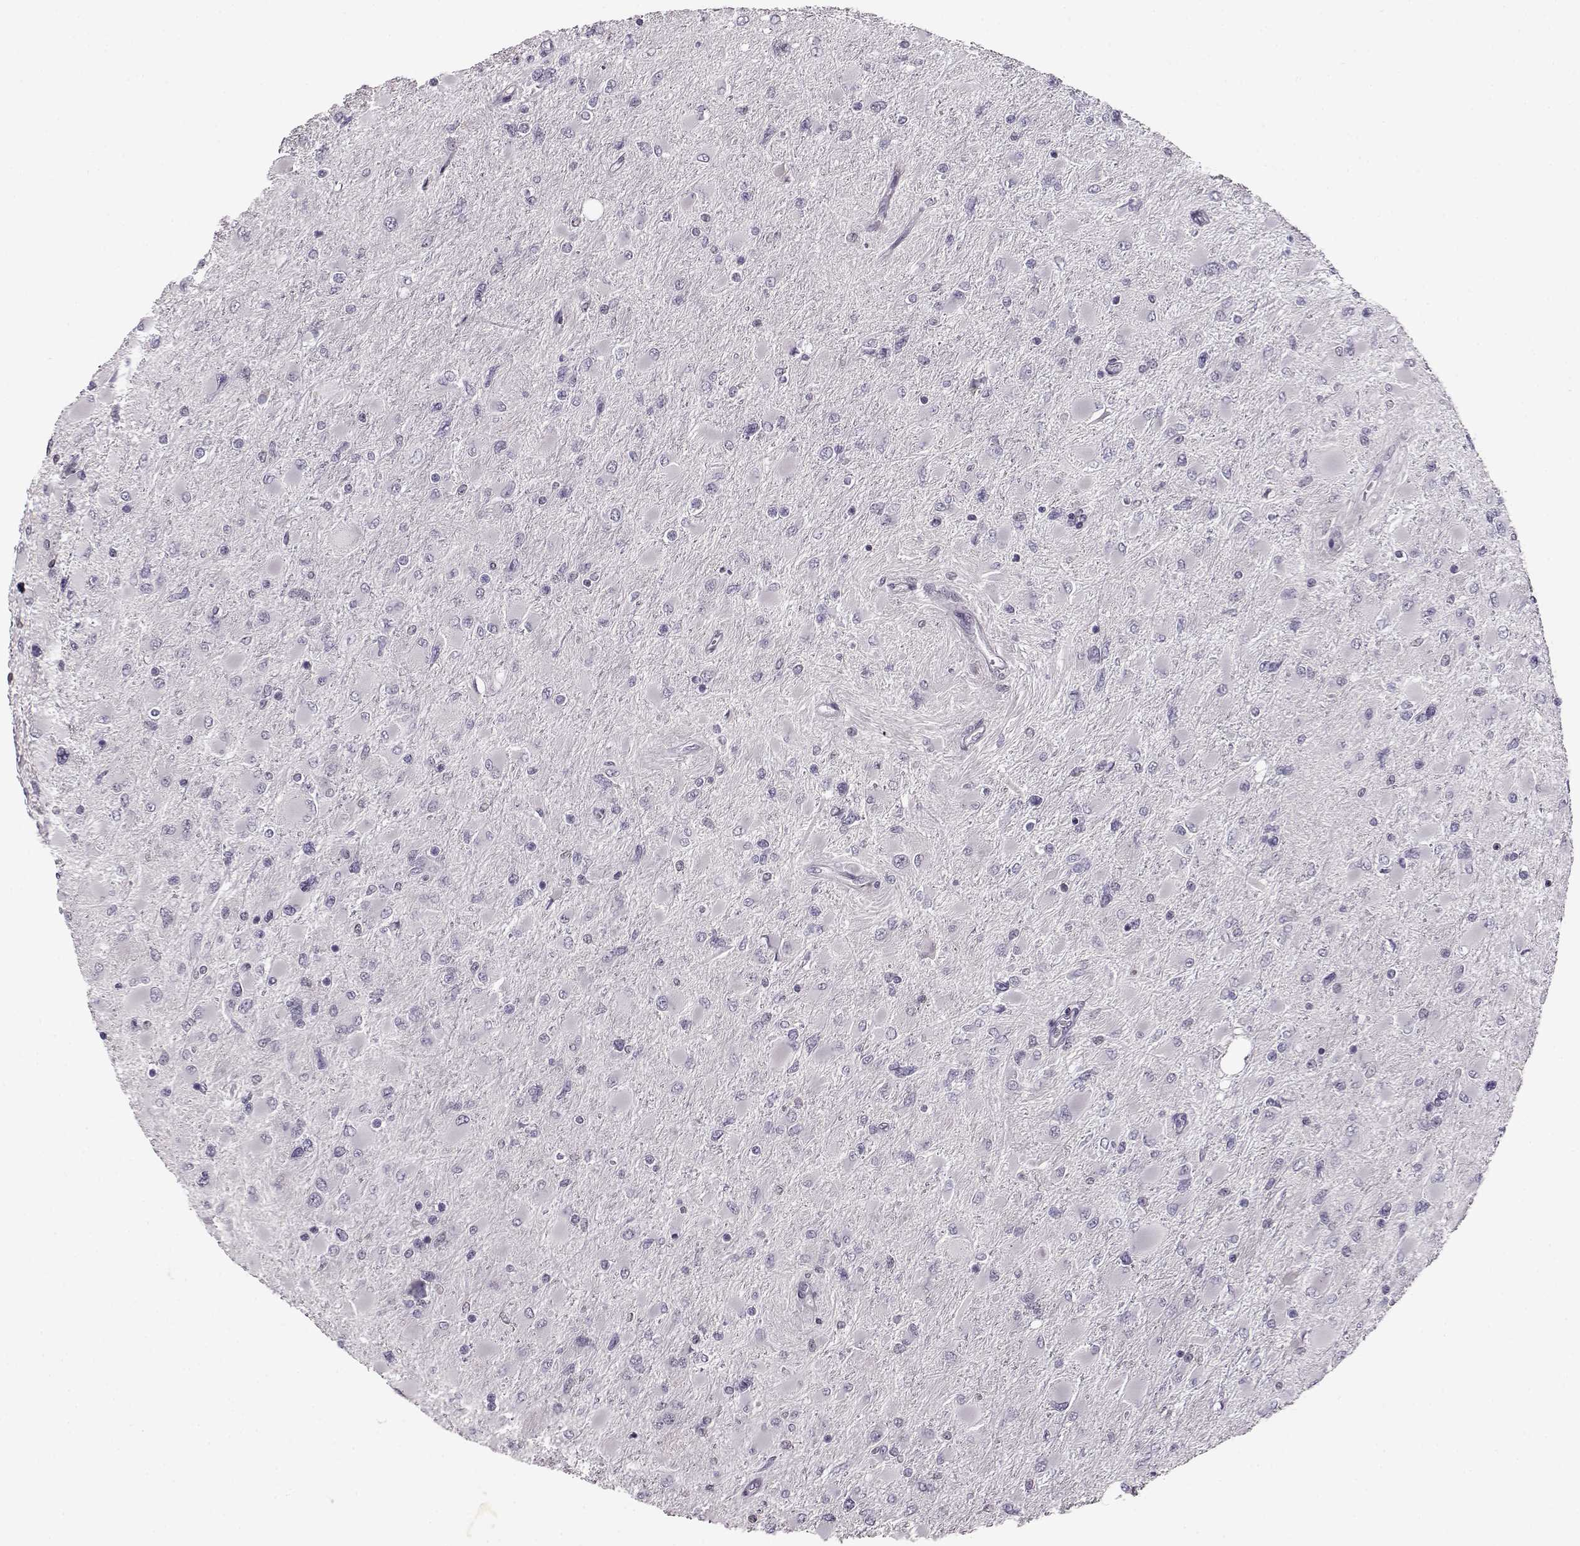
{"staining": {"intensity": "negative", "quantity": "none", "location": "none"}, "tissue": "glioma", "cell_type": "Tumor cells", "image_type": "cancer", "snomed": [{"axis": "morphology", "description": "Glioma, malignant, High grade"}, {"axis": "topography", "description": "Cerebral cortex"}], "caption": "A high-resolution micrograph shows immunohistochemistry staining of malignant glioma (high-grade), which displays no significant positivity in tumor cells. (DAB immunohistochemistry visualized using brightfield microscopy, high magnification).", "gene": "RP1L1", "patient": {"sex": "female", "age": 36}}